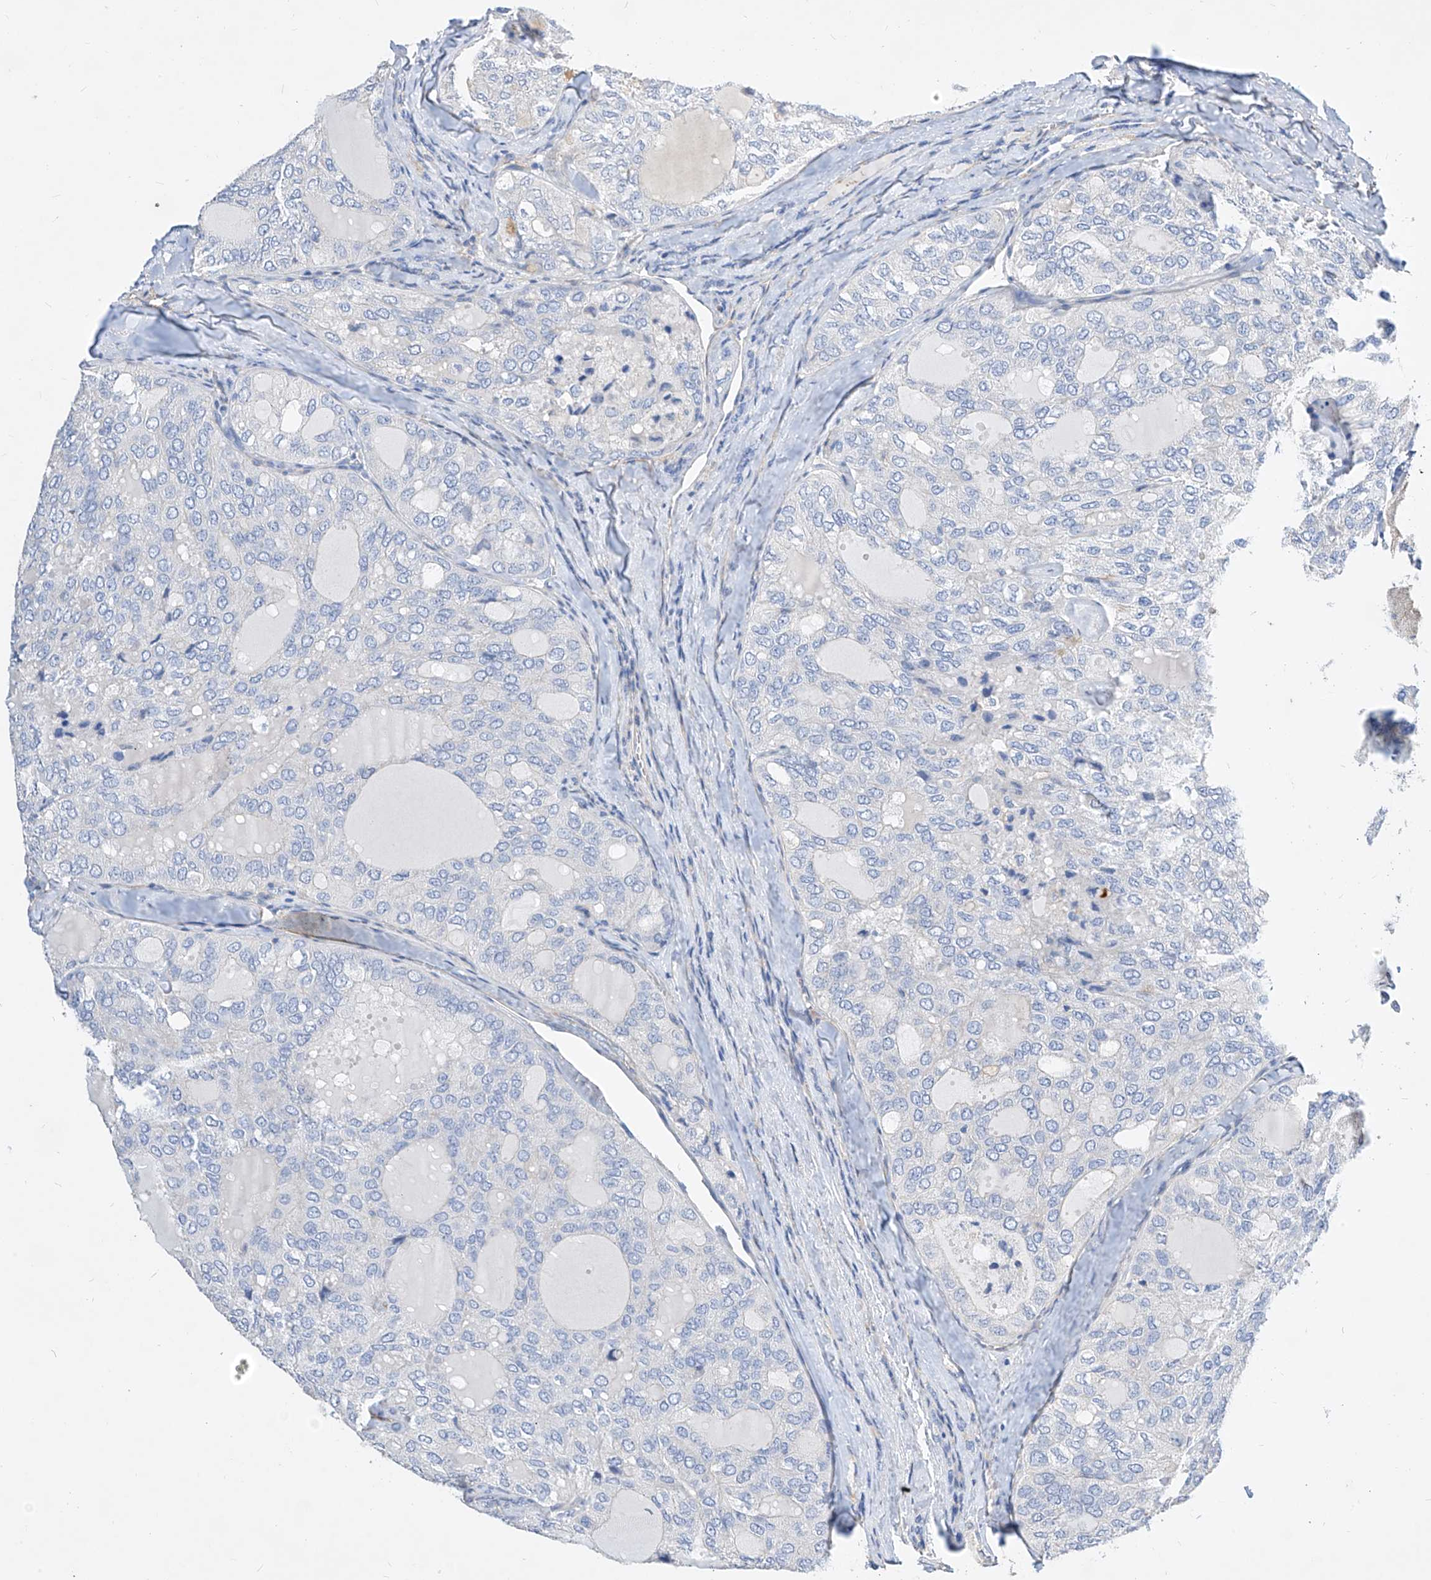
{"staining": {"intensity": "negative", "quantity": "none", "location": "none"}, "tissue": "thyroid cancer", "cell_type": "Tumor cells", "image_type": "cancer", "snomed": [{"axis": "morphology", "description": "Follicular adenoma carcinoma, NOS"}, {"axis": "topography", "description": "Thyroid gland"}], "caption": "Protein analysis of thyroid follicular adenoma carcinoma reveals no significant staining in tumor cells. Nuclei are stained in blue.", "gene": "SCGB2A1", "patient": {"sex": "male", "age": 75}}